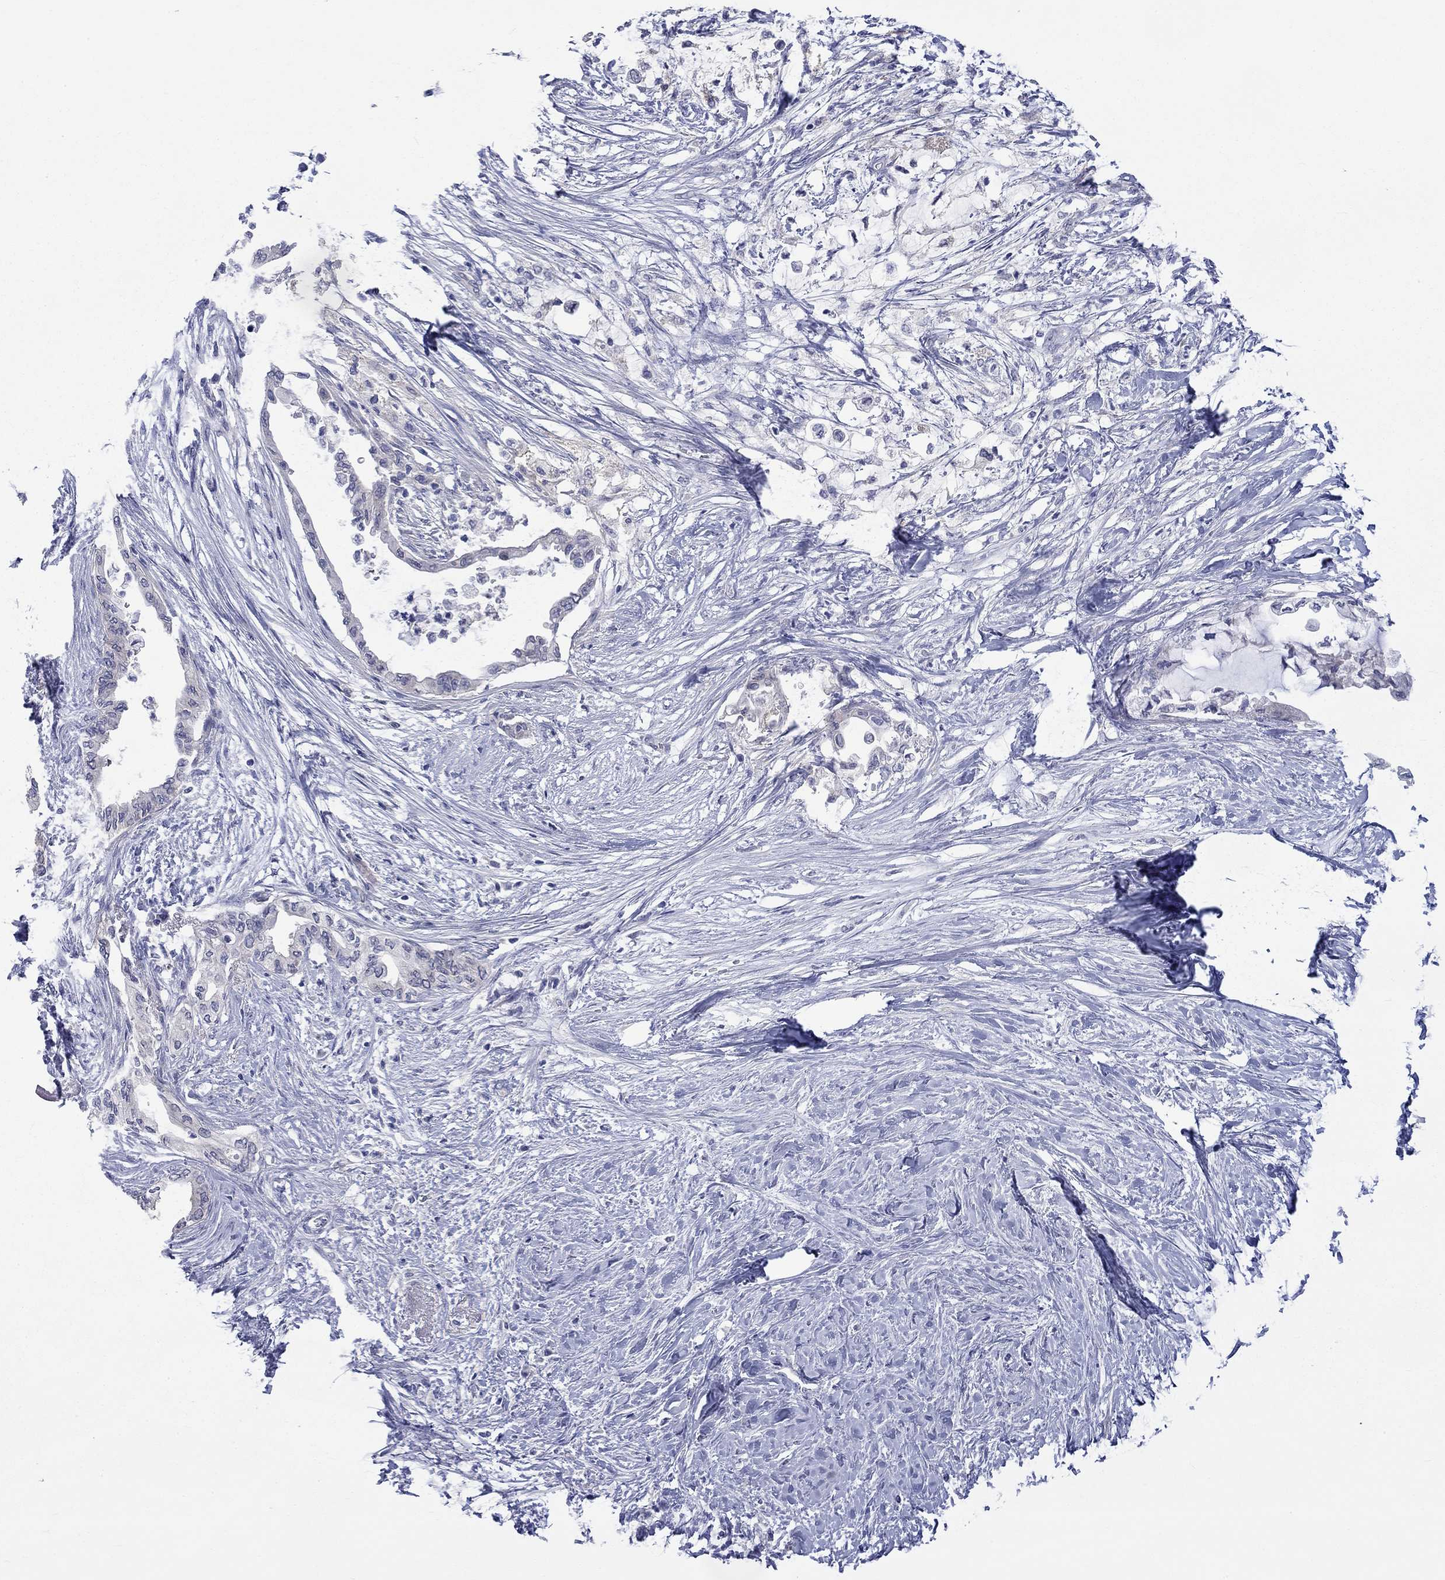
{"staining": {"intensity": "negative", "quantity": "none", "location": "none"}, "tissue": "pancreatic cancer", "cell_type": "Tumor cells", "image_type": "cancer", "snomed": [{"axis": "morphology", "description": "Normal tissue, NOS"}, {"axis": "morphology", "description": "Adenocarcinoma, NOS"}, {"axis": "topography", "description": "Pancreas"}, {"axis": "topography", "description": "Duodenum"}], "caption": "This is an immunohistochemistry (IHC) micrograph of human pancreatic cancer (adenocarcinoma). There is no positivity in tumor cells.", "gene": "CERS1", "patient": {"sex": "female", "age": 60}}